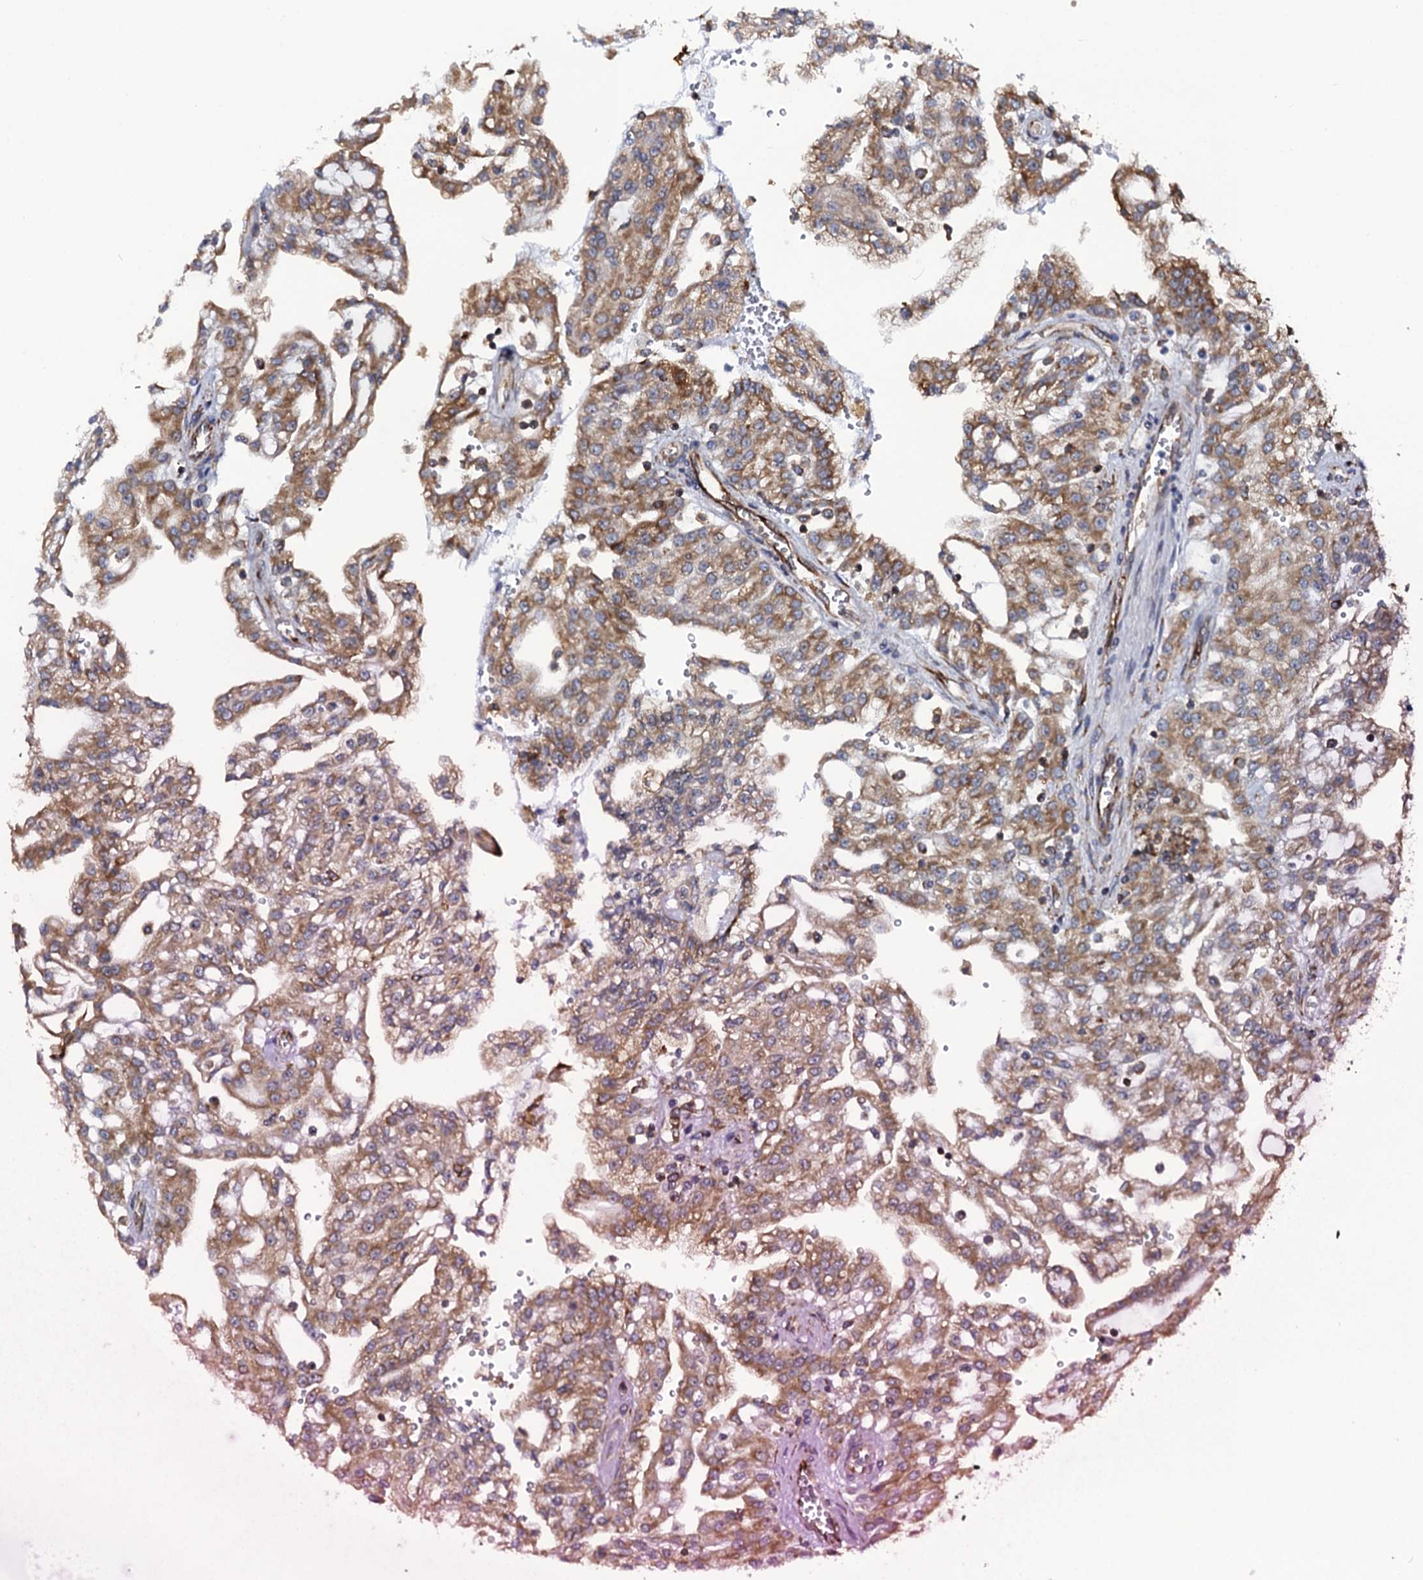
{"staining": {"intensity": "moderate", "quantity": ">75%", "location": "cytoplasmic/membranous"}, "tissue": "renal cancer", "cell_type": "Tumor cells", "image_type": "cancer", "snomed": [{"axis": "morphology", "description": "Adenocarcinoma, NOS"}, {"axis": "topography", "description": "Kidney"}], "caption": "An immunohistochemistry micrograph of tumor tissue is shown. Protein staining in brown labels moderate cytoplasmic/membranous positivity in renal cancer (adenocarcinoma) within tumor cells.", "gene": "SPTY2D1", "patient": {"sex": "male", "age": 63}}